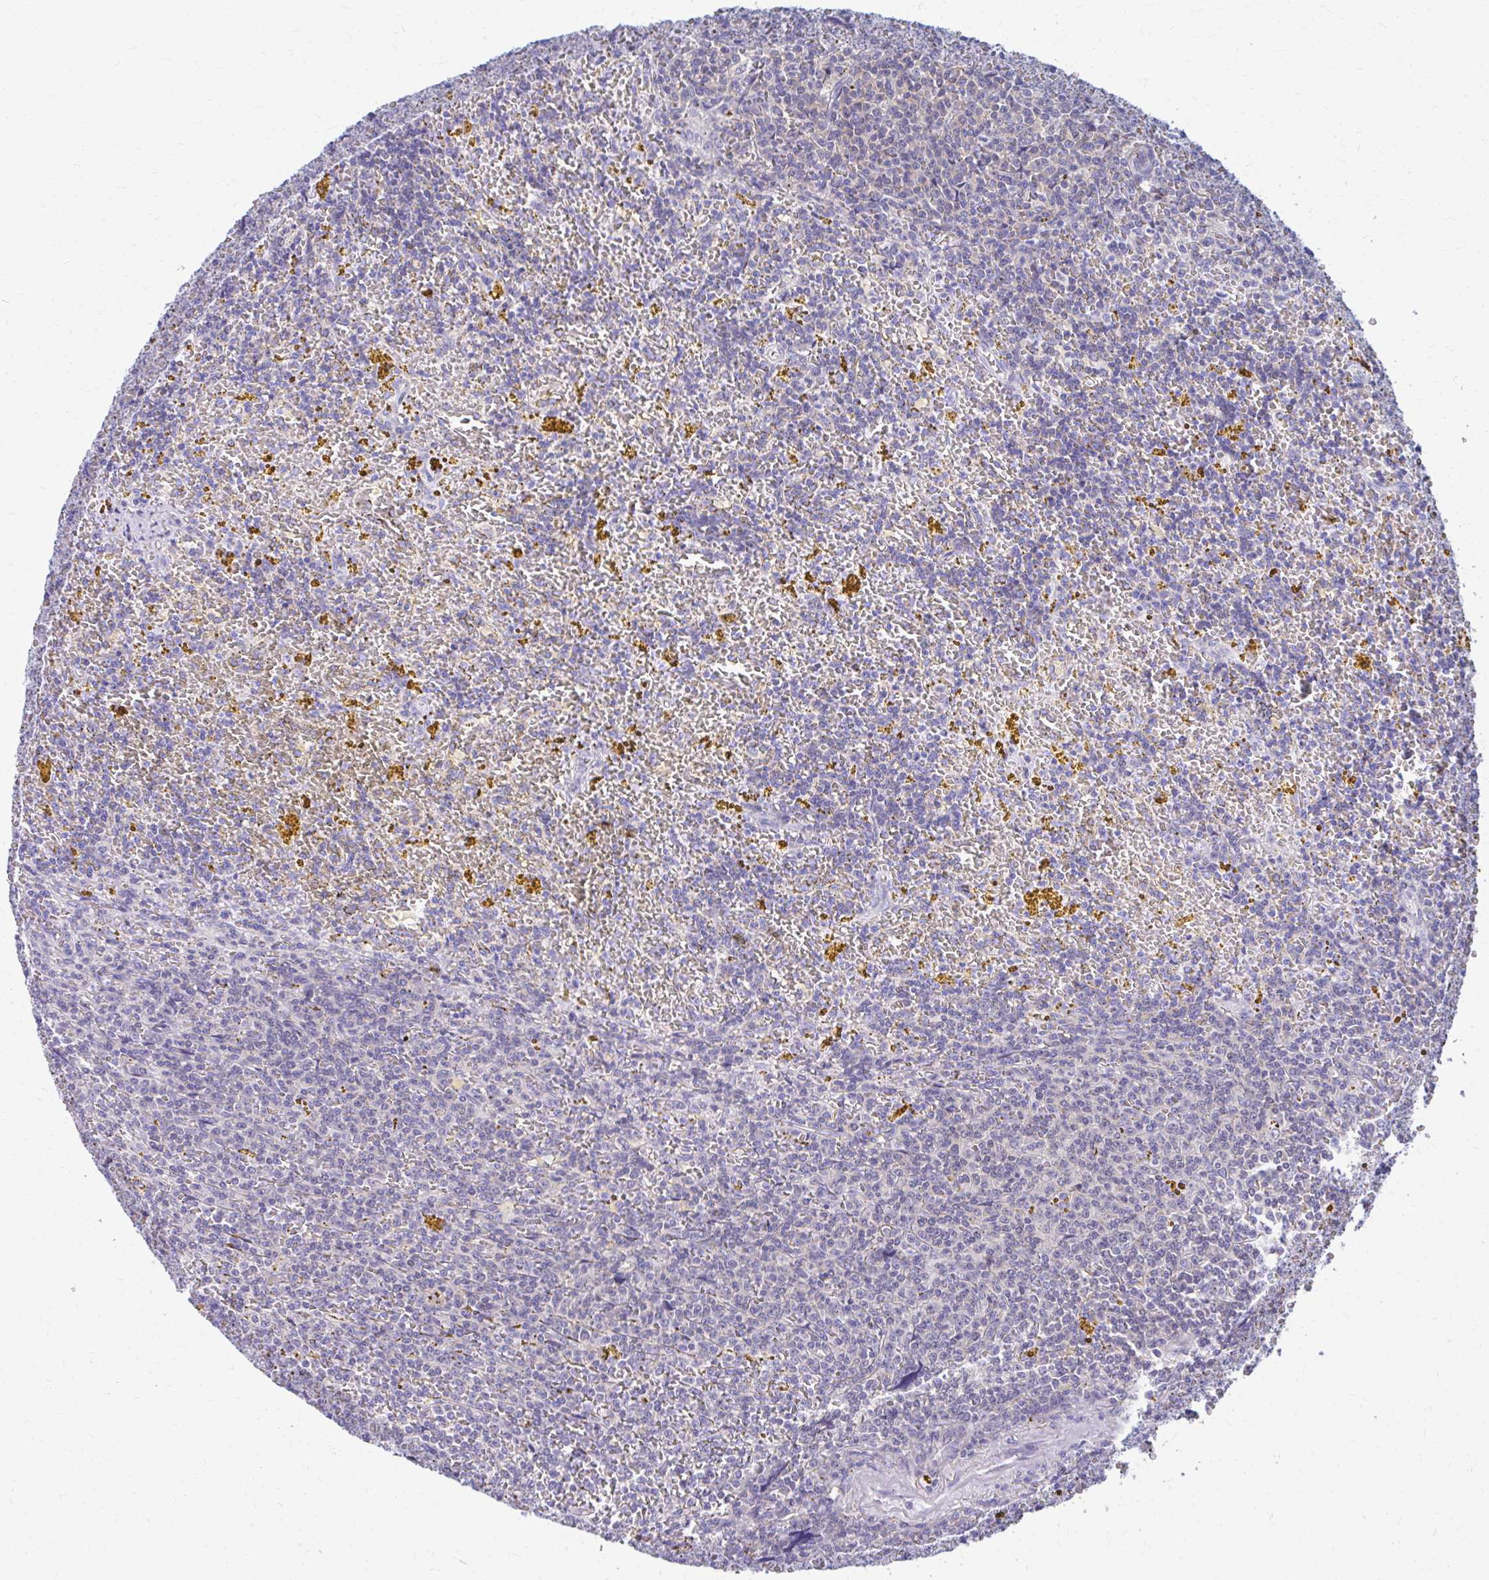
{"staining": {"intensity": "negative", "quantity": "none", "location": "none"}, "tissue": "lymphoma", "cell_type": "Tumor cells", "image_type": "cancer", "snomed": [{"axis": "morphology", "description": "Malignant lymphoma, non-Hodgkin's type, Low grade"}, {"axis": "topography", "description": "Spleen"}, {"axis": "topography", "description": "Lymph node"}], "caption": "High power microscopy histopathology image of an immunohistochemistry micrograph of low-grade malignant lymphoma, non-Hodgkin's type, revealing no significant staining in tumor cells. (DAB immunohistochemistry, high magnification).", "gene": "RADIL", "patient": {"sex": "female", "age": 66}}